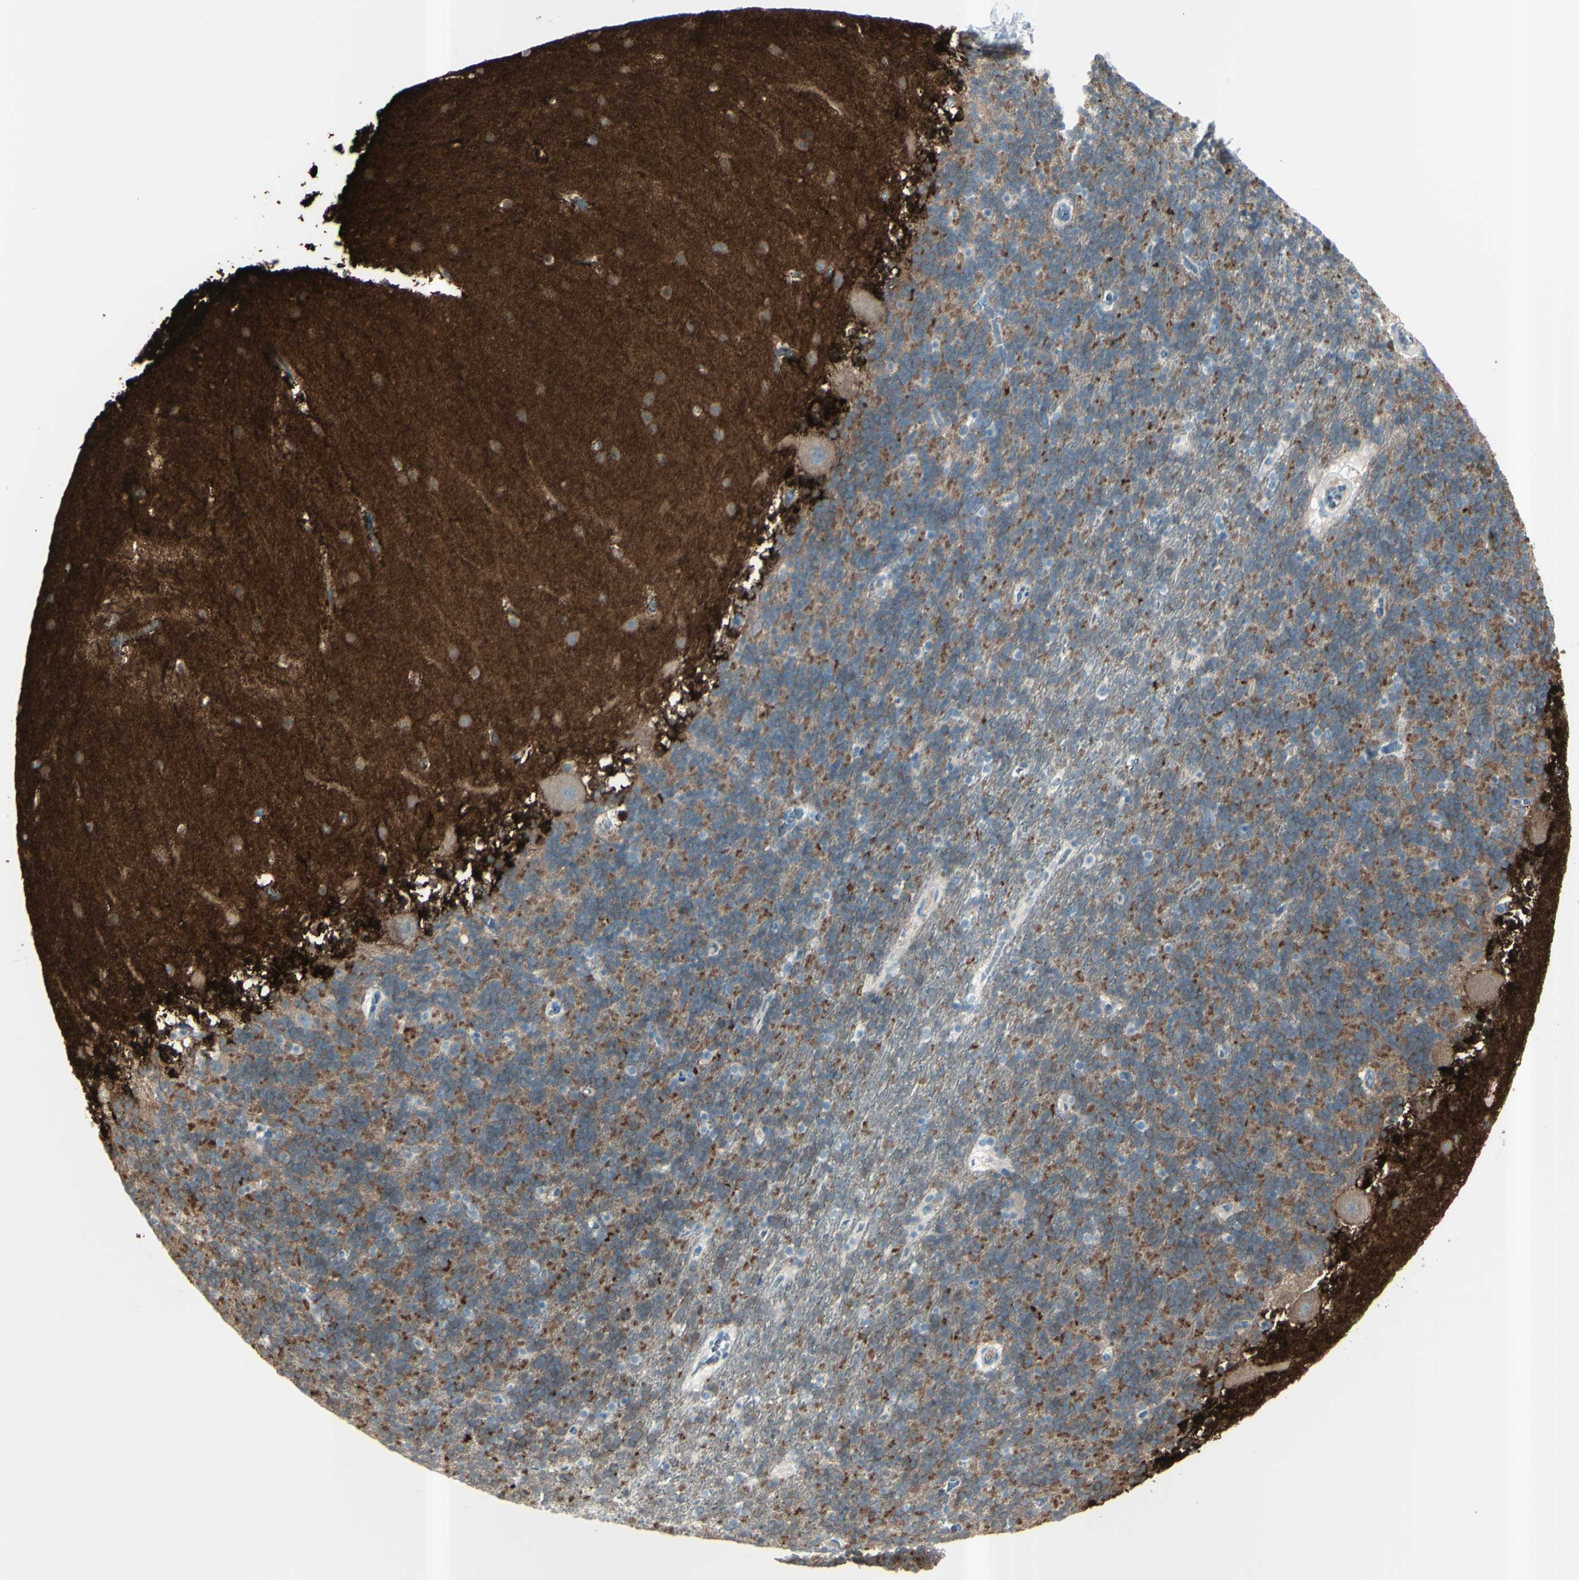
{"staining": {"intensity": "moderate", "quantity": "<25%", "location": "cytoplasmic/membranous"}, "tissue": "cerebellum", "cell_type": "Cells in granular layer", "image_type": "normal", "snomed": [{"axis": "morphology", "description": "Normal tissue, NOS"}, {"axis": "topography", "description": "Cerebellum"}], "caption": "High-magnification brightfield microscopy of unremarkable cerebellum stained with DAB (brown) and counterstained with hematoxylin (blue). cells in granular layer exhibit moderate cytoplasmic/membranous positivity is present in about<25% of cells.", "gene": "GPR34", "patient": {"sex": "male", "age": 45}}